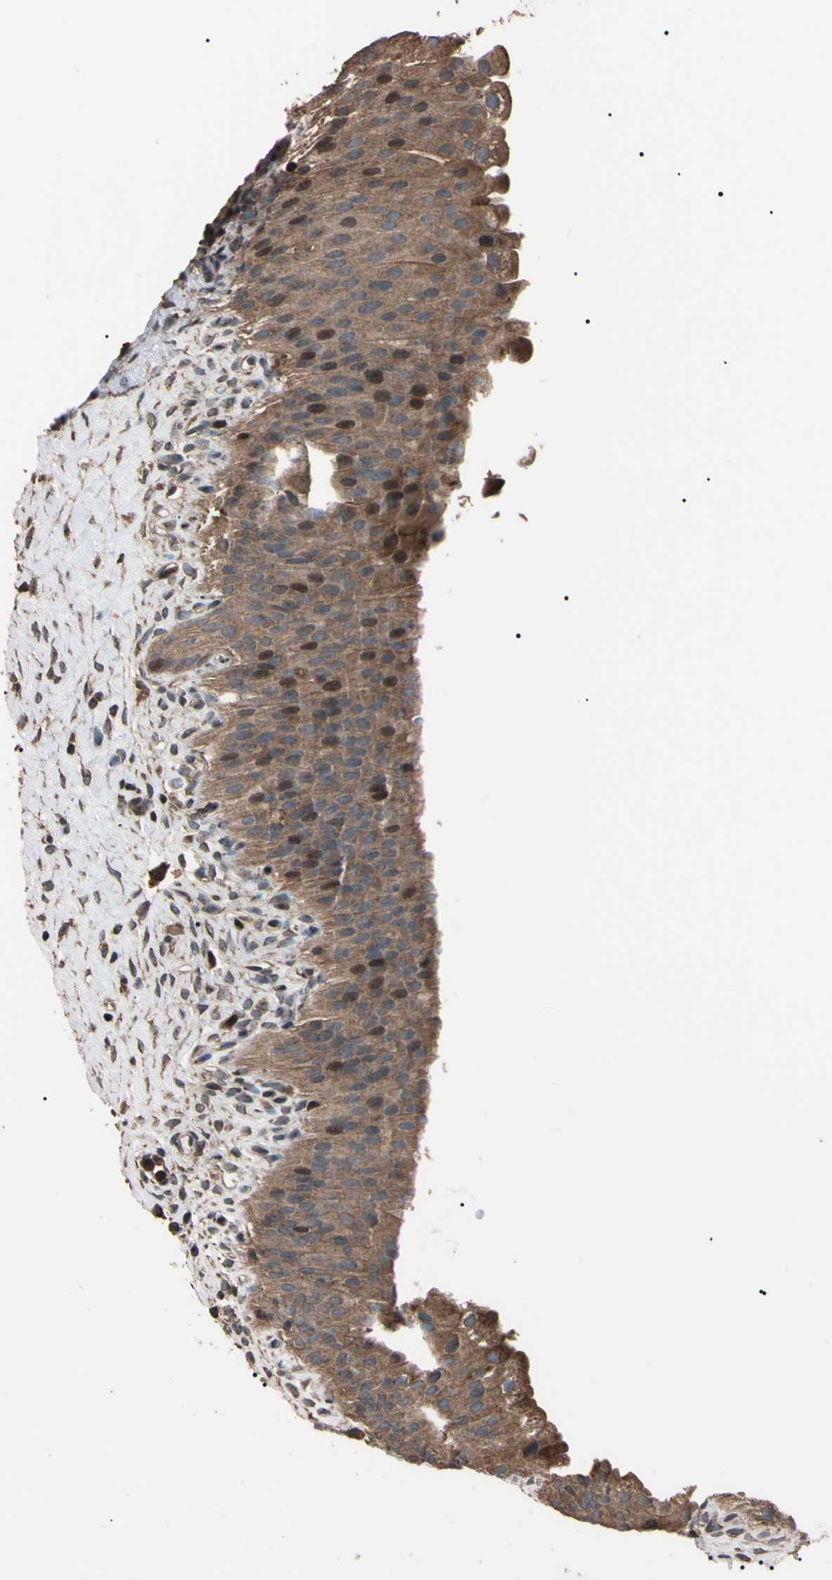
{"staining": {"intensity": "moderate", "quantity": "<25%", "location": "cytoplasmic/membranous,nuclear"}, "tissue": "urinary bladder", "cell_type": "Urothelial cells", "image_type": "normal", "snomed": [{"axis": "morphology", "description": "Normal tissue, NOS"}, {"axis": "morphology", "description": "Urothelial carcinoma, High grade"}, {"axis": "topography", "description": "Urinary bladder"}], "caption": "Unremarkable urinary bladder was stained to show a protein in brown. There is low levels of moderate cytoplasmic/membranous,nuclear staining in about <25% of urothelial cells. (DAB (3,3'-diaminobenzidine) IHC, brown staining for protein, blue staining for nuclei).", "gene": "TNFRSF1A", "patient": {"sex": "male", "age": 46}}